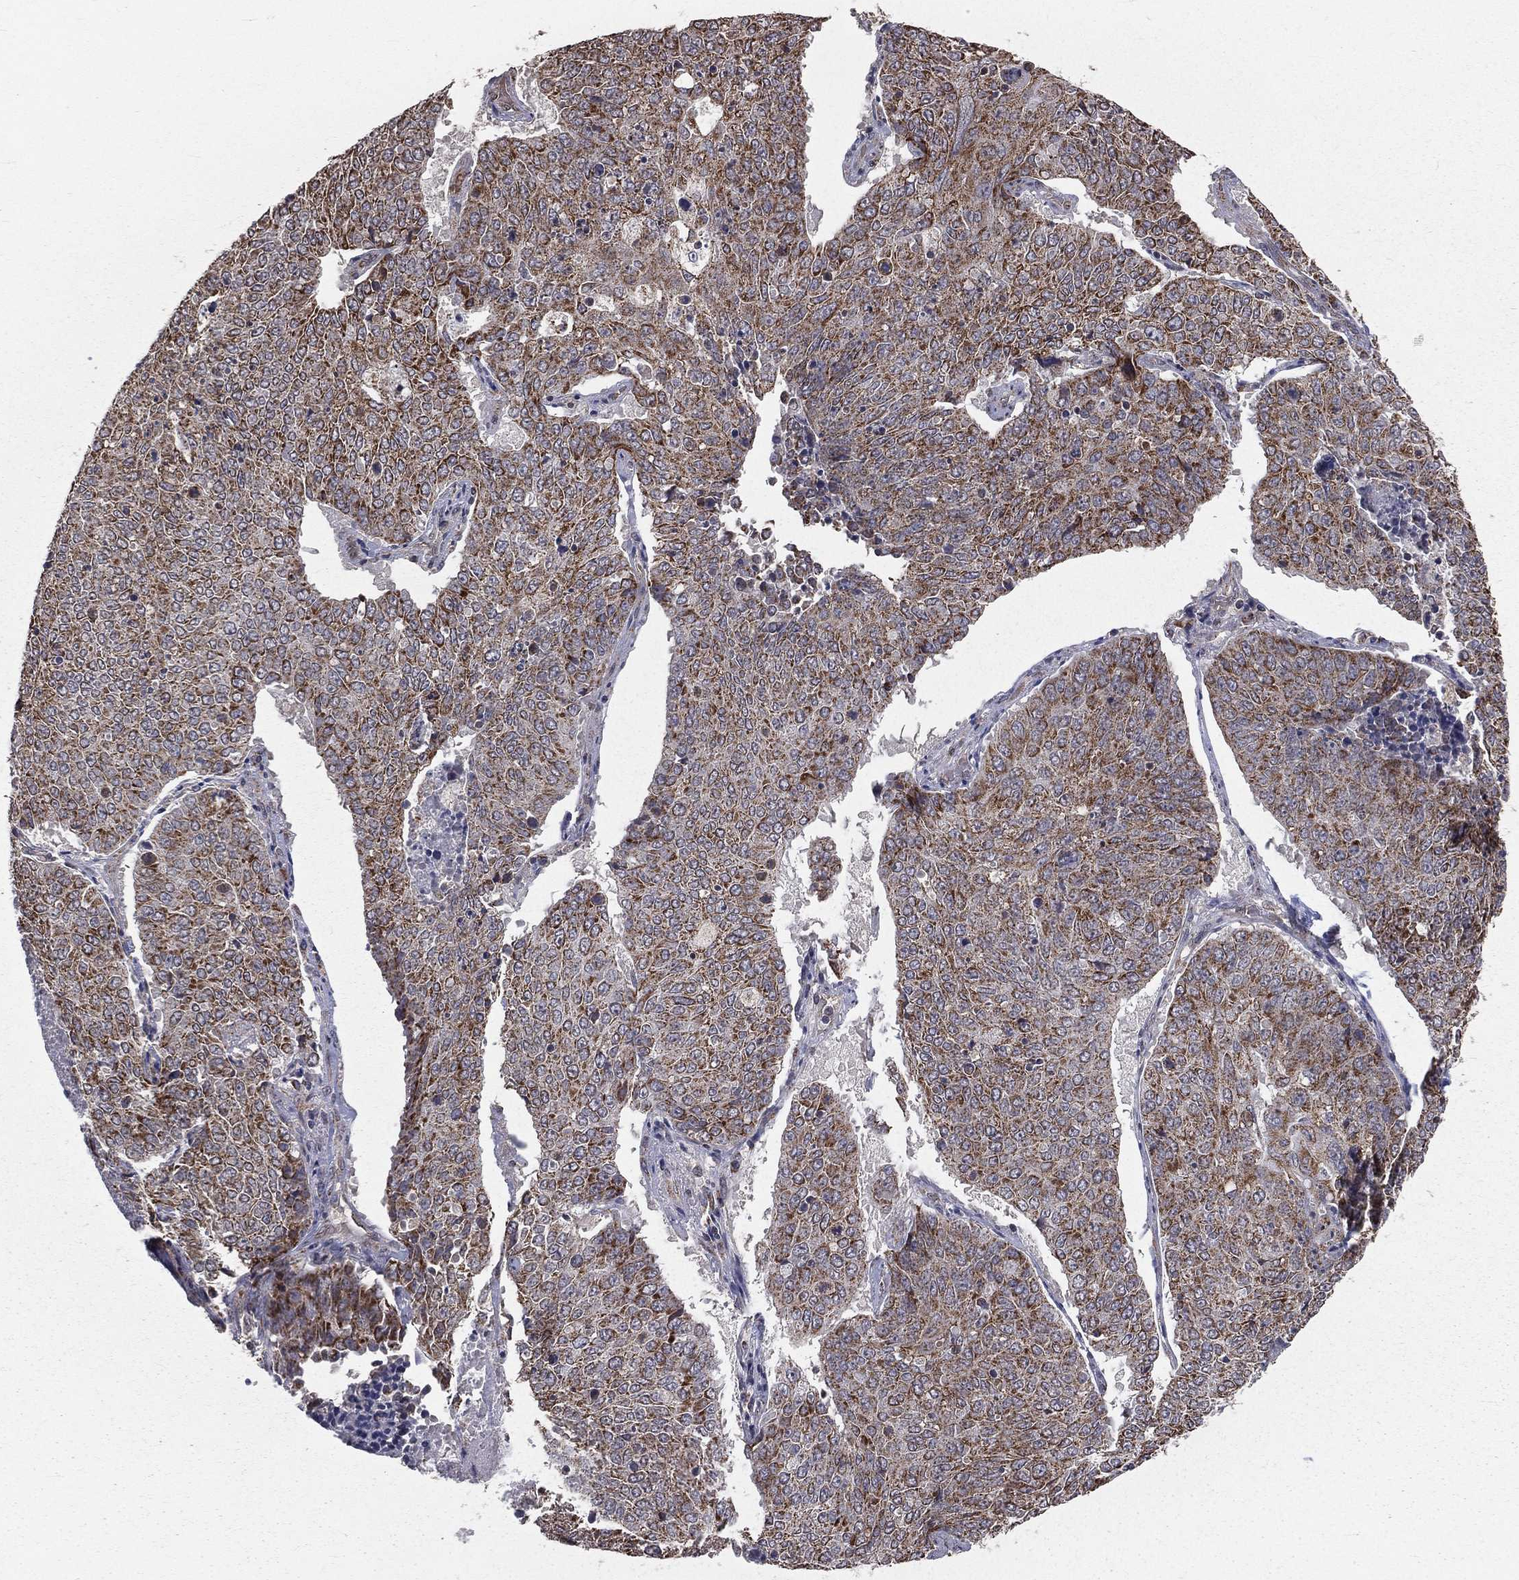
{"staining": {"intensity": "moderate", "quantity": ">75%", "location": "cytoplasmic/membranous"}, "tissue": "lung cancer", "cell_type": "Tumor cells", "image_type": "cancer", "snomed": [{"axis": "morphology", "description": "Normal tissue, NOS"}, {"axis": "morphology", "description": "Squamous cell carcinoma, NOS"}, {"axis": "topography", "description": "Bronchus"}, {"axis": "topography", "description": "Lung"}], "caption": "Protein staining of squamous cell carcinoma (lung) tissue reveals moderate cytoplasmic/membranous positivity in approximately >75% of tumor cells.", "gene": "MRPL46", "patient": {"sex": "male", "age": 64}}